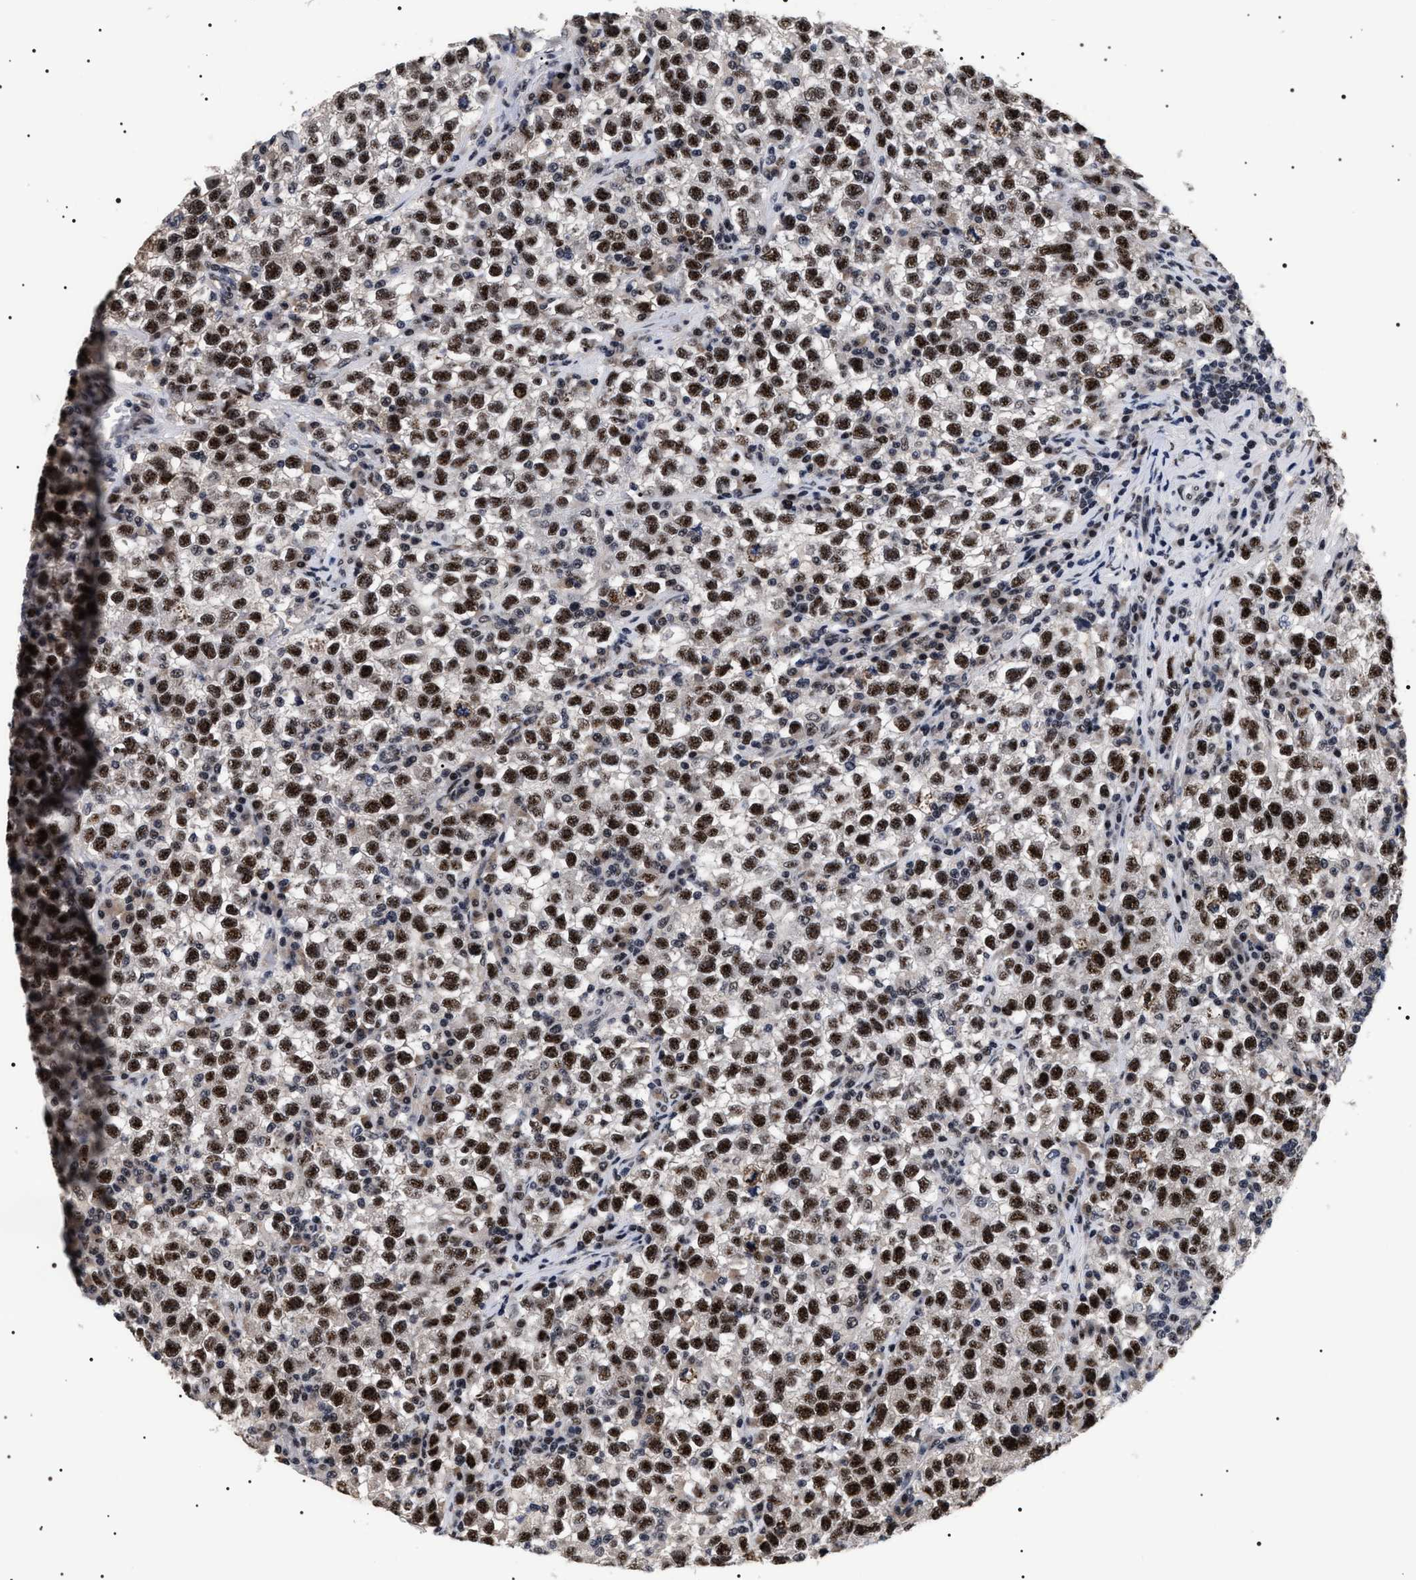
{"staining": {"intensity": "strong", "quantity": ">75%", "location": "nuclear"}, "tissue": "testis cancer", "cell_type": "Tumor cells", "image_type": "cancer", "snomed": [{"axis": "morphology", "description": "Seminoma, NOS"}, {"axis": "topography", "description": "Testis"}], "caption": "Brown immunohistochemical staining in seminoma (testis) shows strong nuclear expression in approximately >75% of tumor cells. Nuclei are stained in blue.", "gene": "CAAP1", "patient": {"sex": "male", "age": 22}}